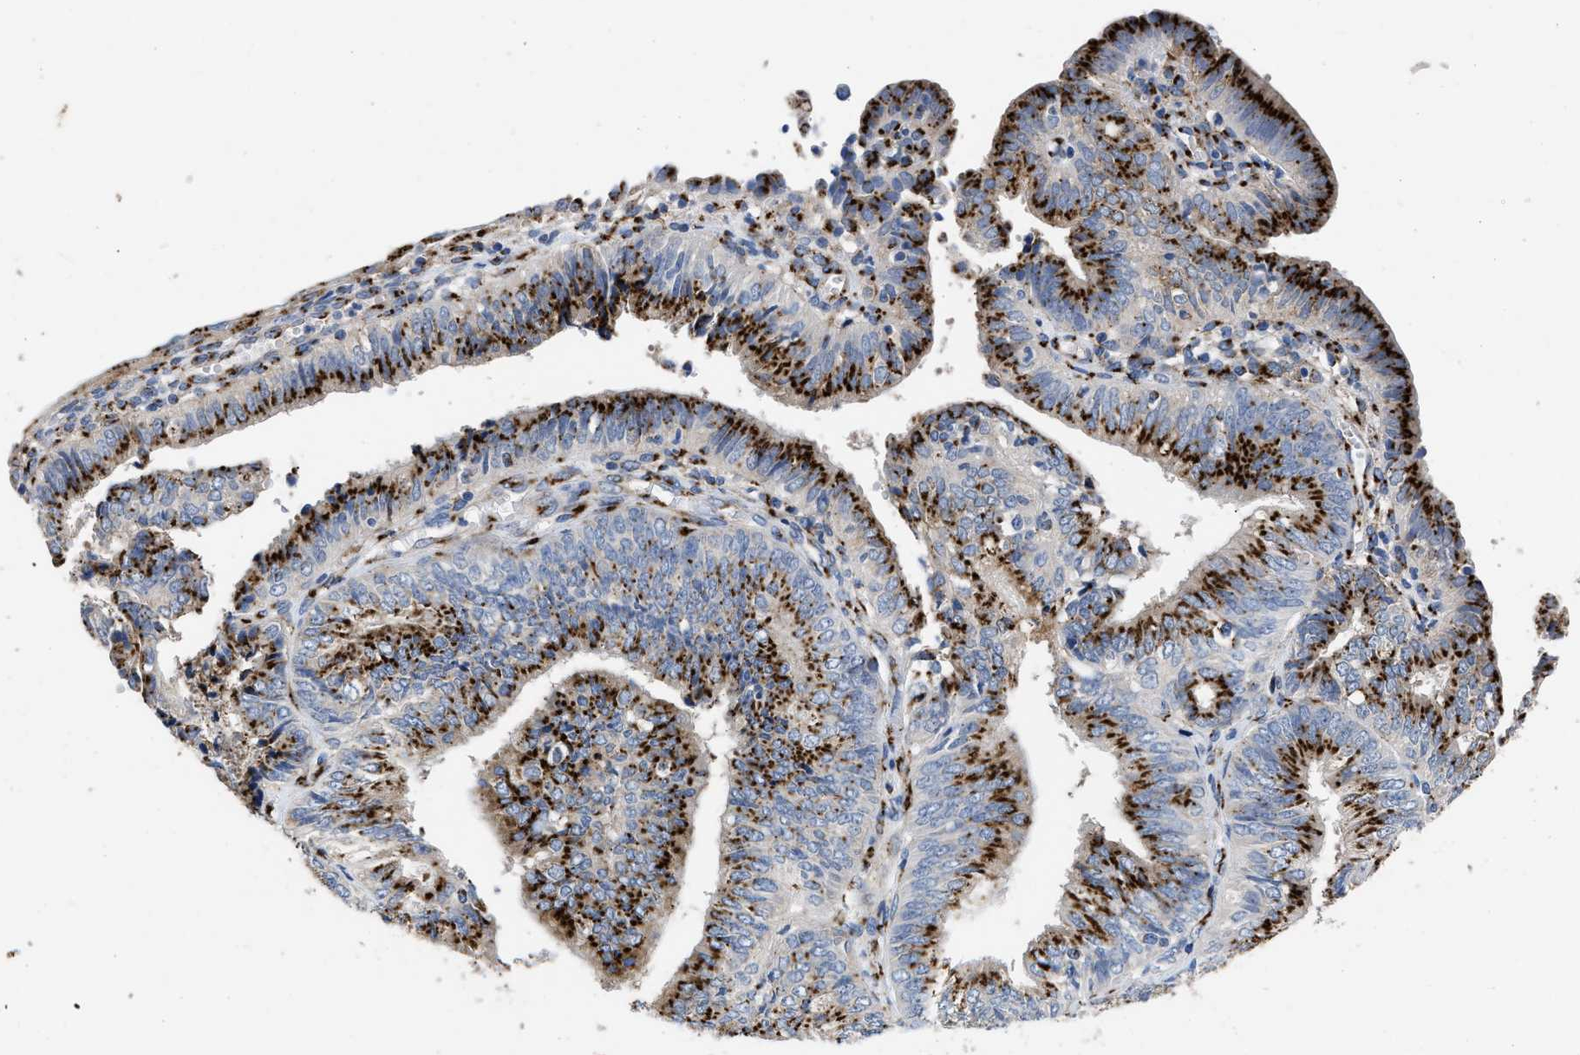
{"staining": {"intensity": "strong", "quantity": ">75%", "location": "cytoplasmic/membranous"}, "tissue": "endometrial cancer", "cell_type": "Tumor cells", "image_type": "cancer", "snomed": [{"axis": "morphology", "description": "Adenocarcinoma, NOS"}, {"axis": "topography", "description": "Endometrium"}], "caption": "Immunohistochemistry (IHC) (DAB) staining of endometrial adenocarcinoma exhibits strong cytoplasmic/membranous protein positivity in approximately >75% of tumor cells.", "gene": "TMEM87A", "patient": {"sex": "female", "age": 58}}